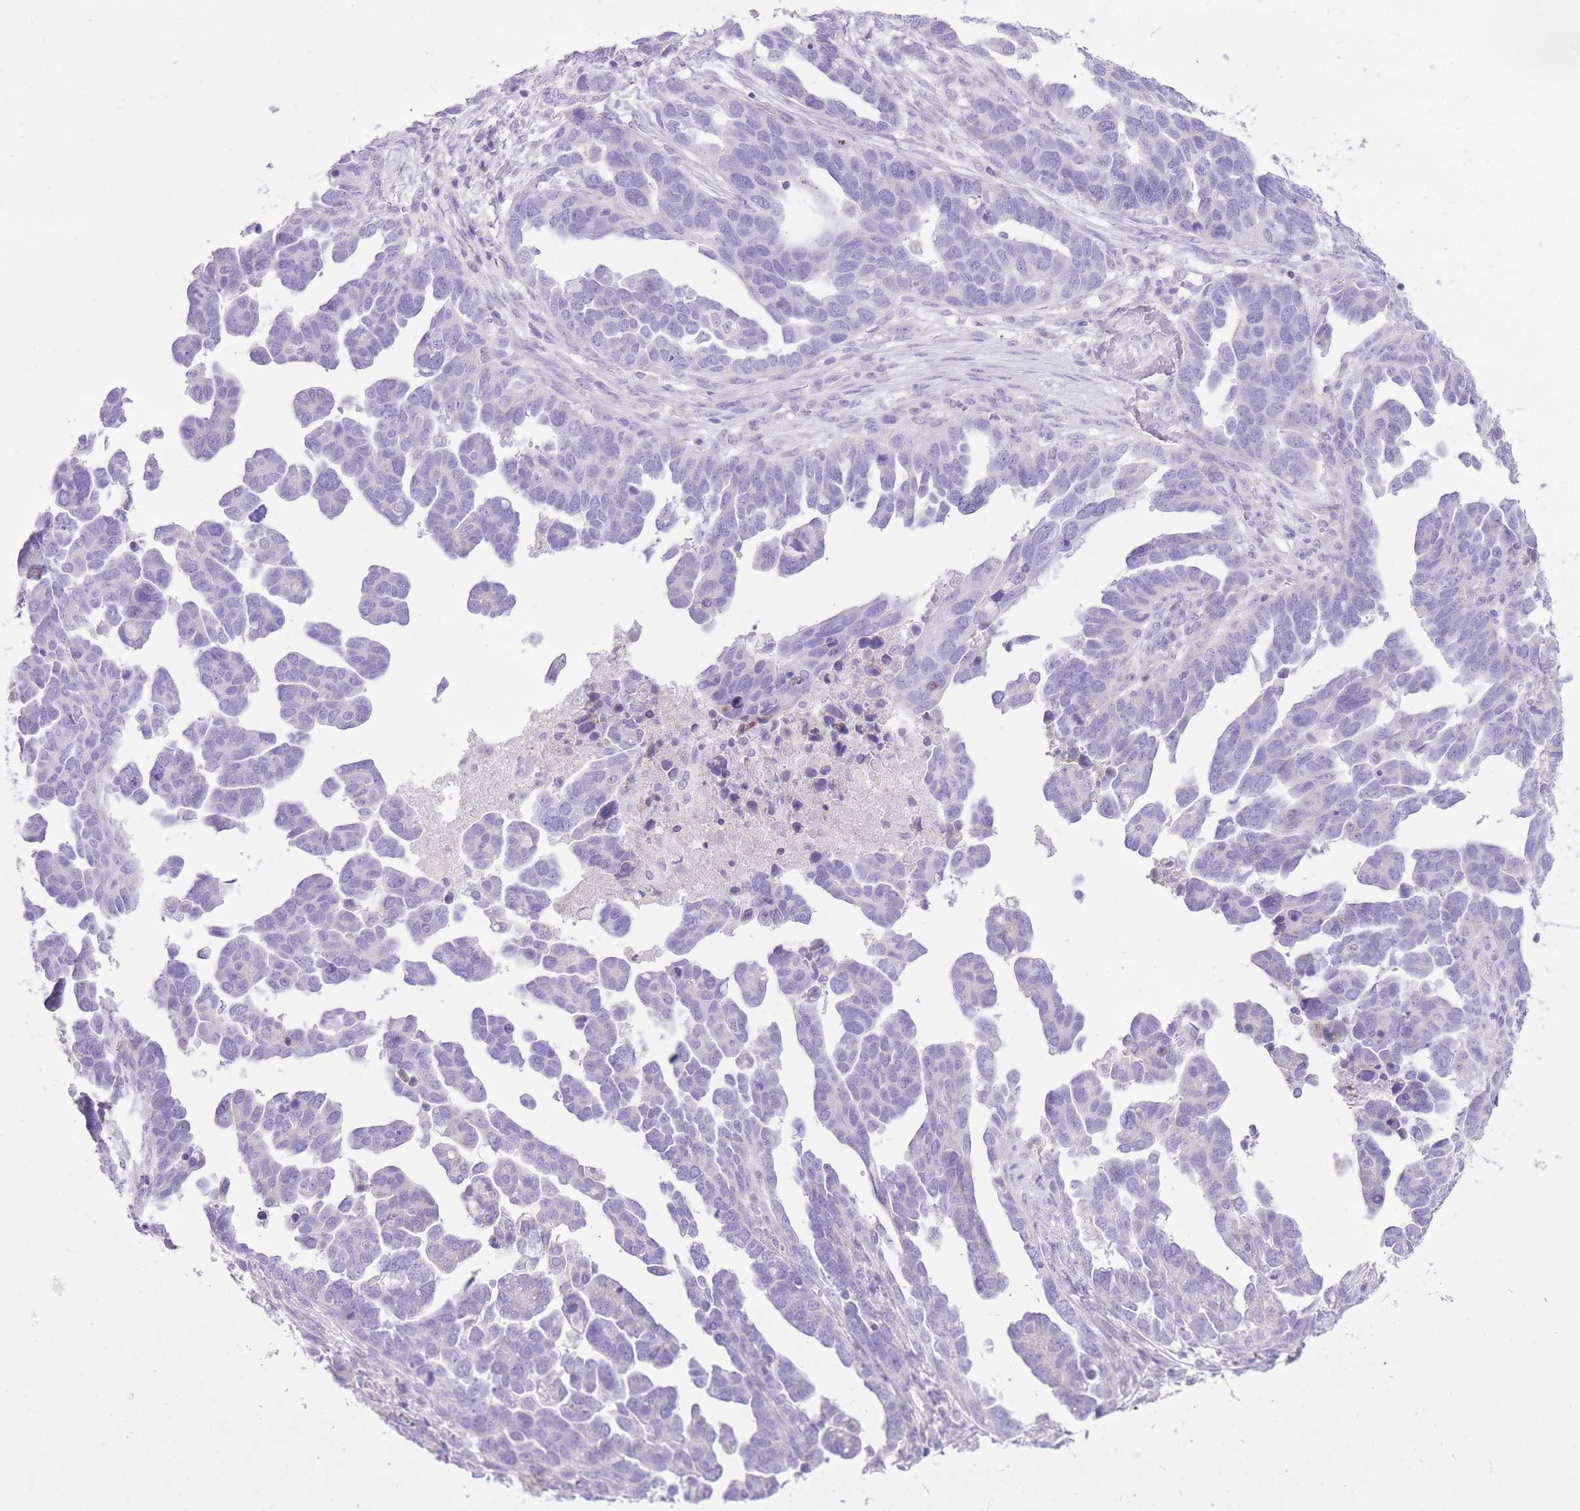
{"staining": {"intensity": "negative", "quantity": "none", "location": "none"}, "tissue": "ovarian cancer", "cell_type": "Tumor cells", "image_type": "cancer", "snomed": [{"axis": "morphology", "description": "Cystadenocarcinoma, serous, NOS"}, {"axis": "topography", "description": "Ovary"}], "caption": "Immunohistochemistry (IHC) photomicrograph of neoplastic tissue: ovarian cancer stained with DAB reveals no significant protein positivity in tumor cells.", "gene": "SLC4A4", "patient": {"sex": "female", "age": 54}}